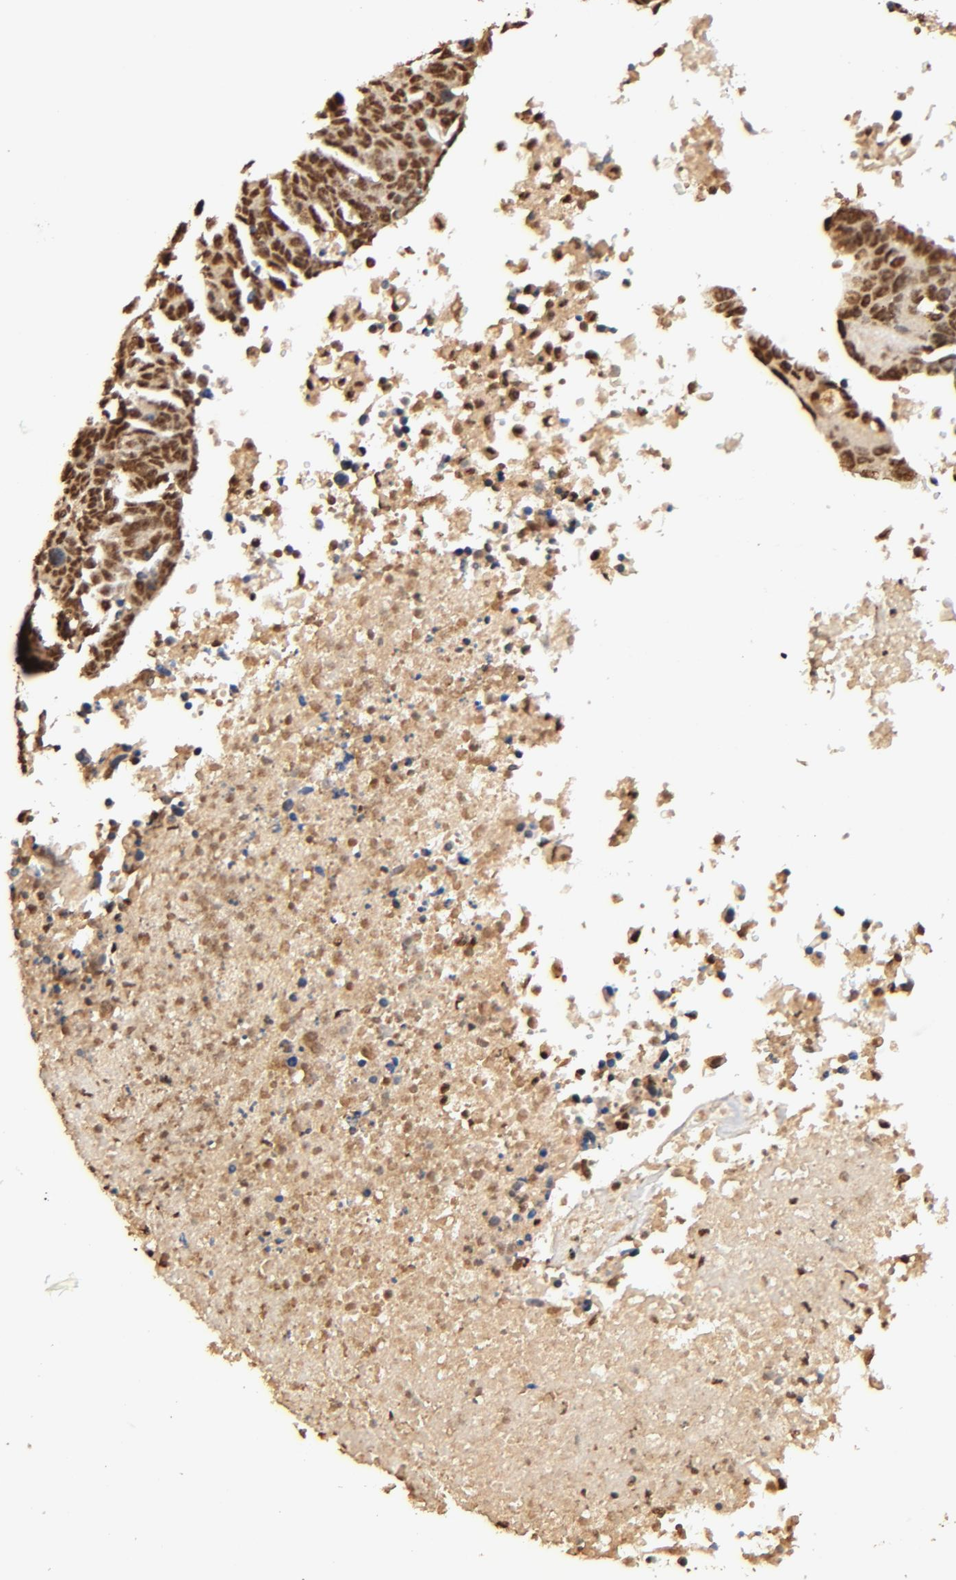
{"staining": {"intensity": "strong", "quantity": ">75%", "location": "cytoplasmic/membranous,nuclear"}, "tissue": "ovarian cancer", "cell_type": "Tumor cells", "image_type": "cancer", "snomed": [{"axis": "morphology", "description": "Carcinoma, endometroid"}, {"axis": "morphology", "description": "Cystadenocarcinoma, serous, NOS"}, {"axis": "topography", "description": "Ovary"}], "caption": "Immunohistochemical staining of human endometroid carcinoma (ovarian) shows strong cytoplasmic/membranous and nuclear protein positivity in approximately >75% of tumor cells.", "gene": "MED12", "patient": {"sex": "female", "age": 45}}